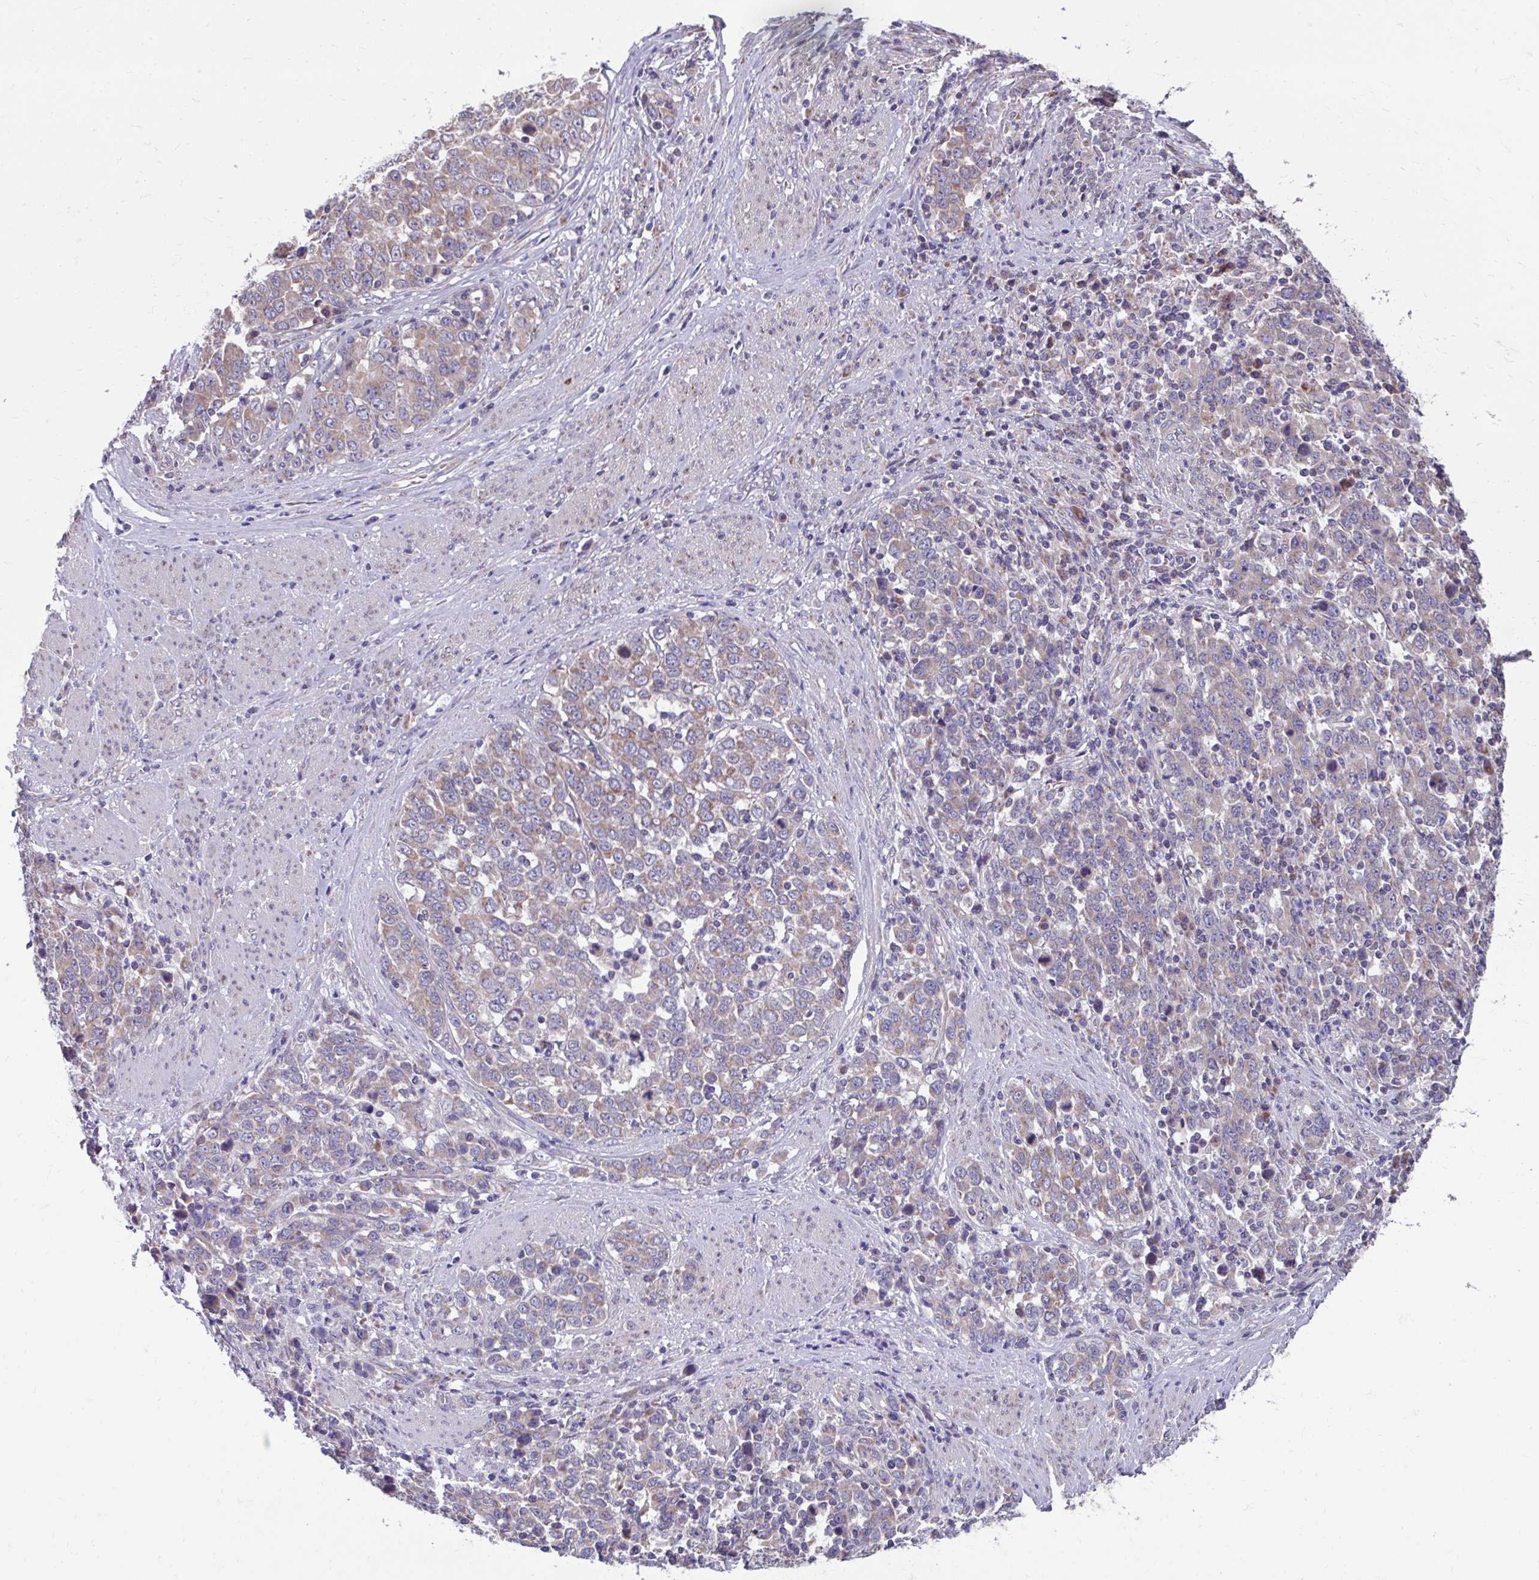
{"staining": {"intensity": "weak", "quantity": "25%-75%", "location": "cytoplasmic/membranous"}, "tissue": "stomach cancer", "cell_type": "Tumor cells", "image_type": "cancer", "snomed": [{"axis": "morphology", "description": "Adenocarcinoma, NOS"}, {"axis": "topography", "description": "Stomach, upper"}], "caption": "Immunohistochemical staining of human stomach cancer (adenocarcinoma) displays weak cytoplasmic/membranous protein expression in about 25%-75% of tumor cells. (DAB (3,3'-diaminobenzidine) = brown stain, brightfield microscopy at high magnification).", "gene": "LINGO4", "patient": {"sex": "male", "age": 69}}